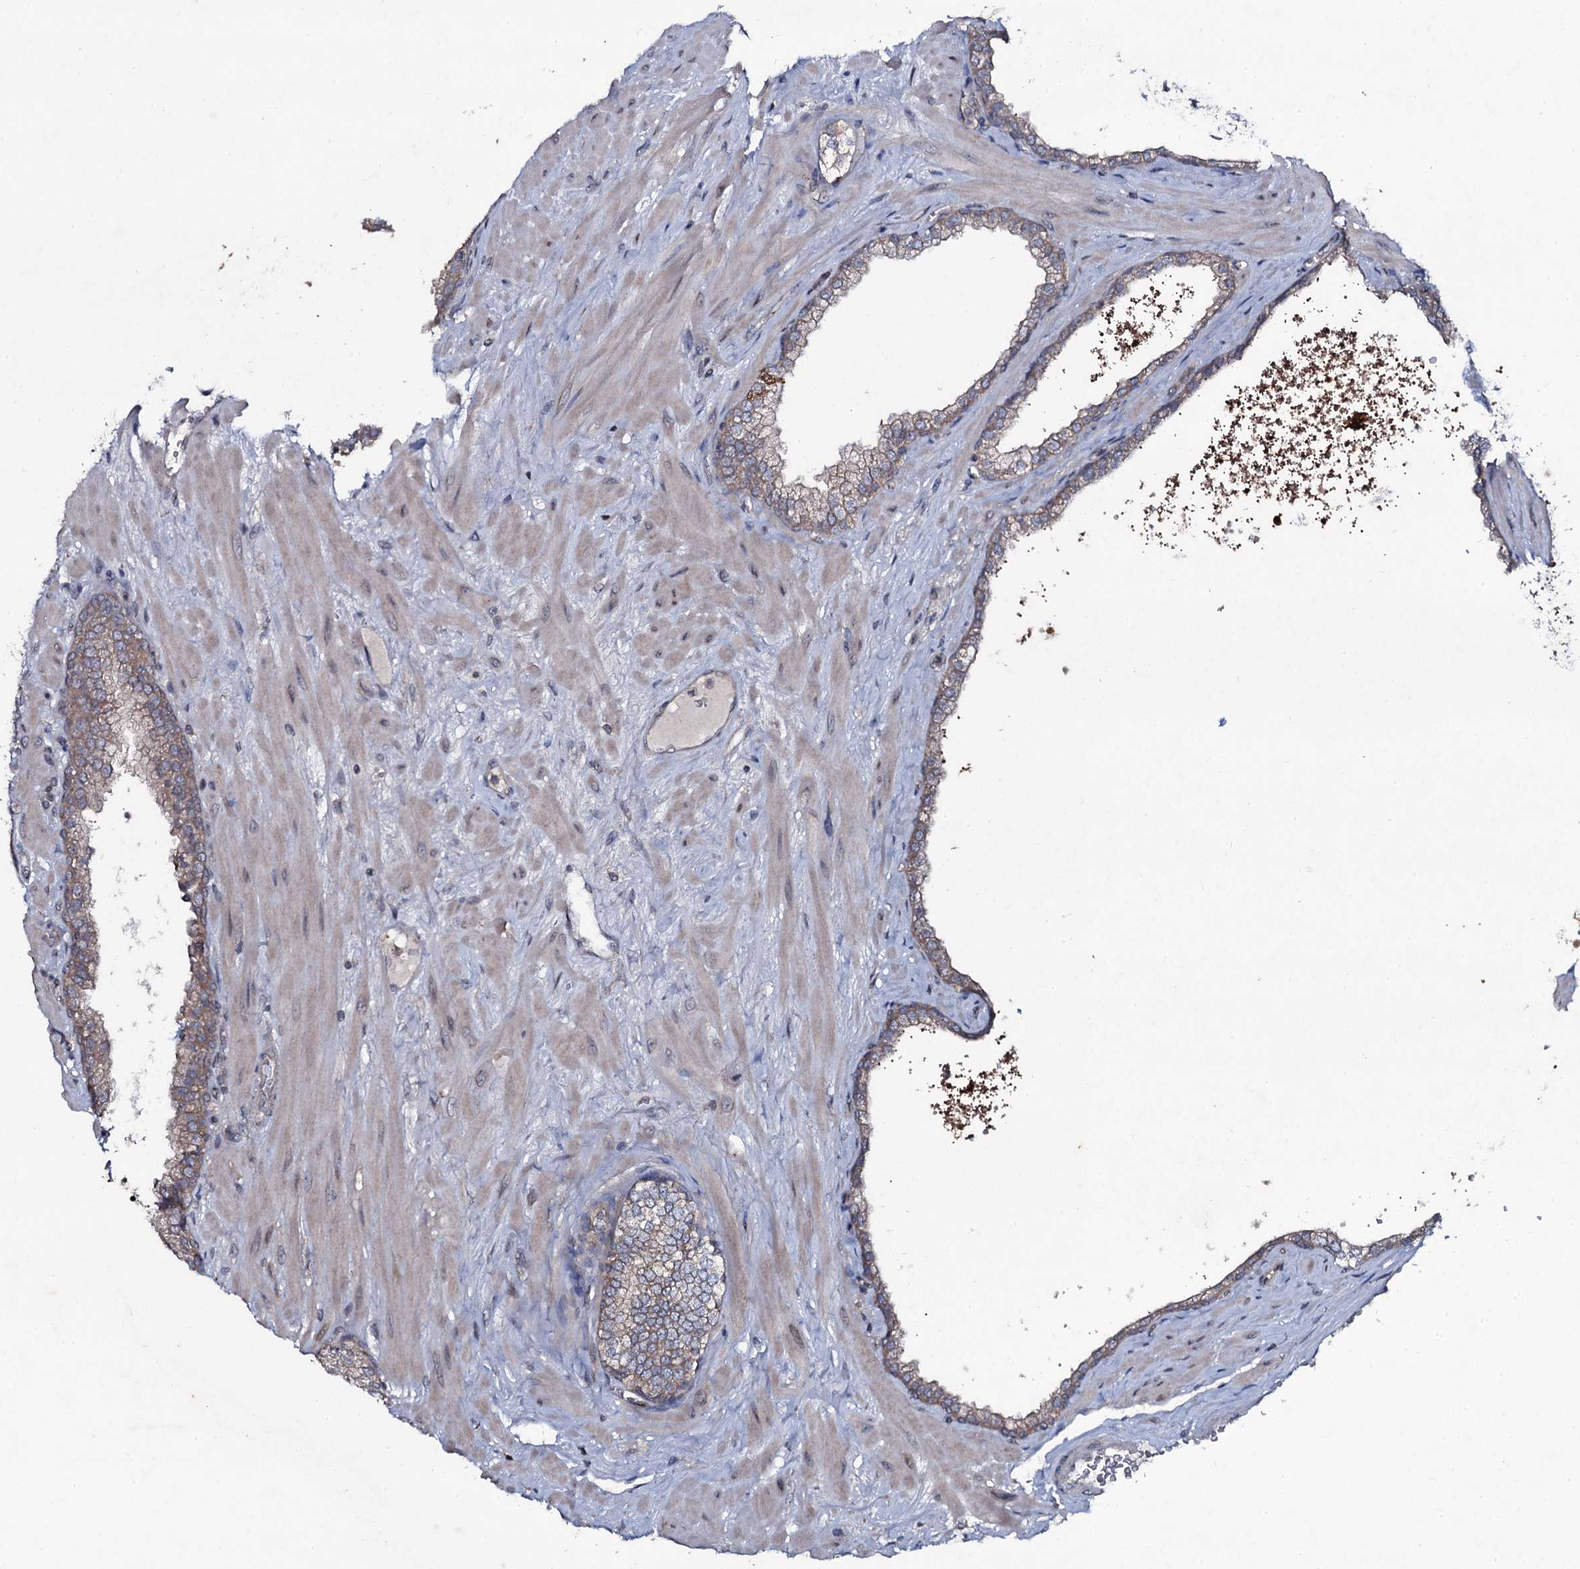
{"staining": {"intensity": "moderate", "quantity": "<25%", "location": "cytoplasmic/membranous"}, "tissue": "prostate", "cell_type": "Glandular cells", "image_type": "normal", "snomed": [{"axis": "morphology", "description": "Normal tissue, NOS"}, {"axis": "topography", "description": "Prostate"}], "caption": "The micrograph displays a brown stain indicating the presence of a protein in the cytoplasmic/membranous of glandular cells in prostate. Using DAB (brown) and hematoxylin (blue) stains, captured at high magnification using brightfield microscopy.", "gene": "SNAP23", "patient": {"sex": "male", "age": 60}}